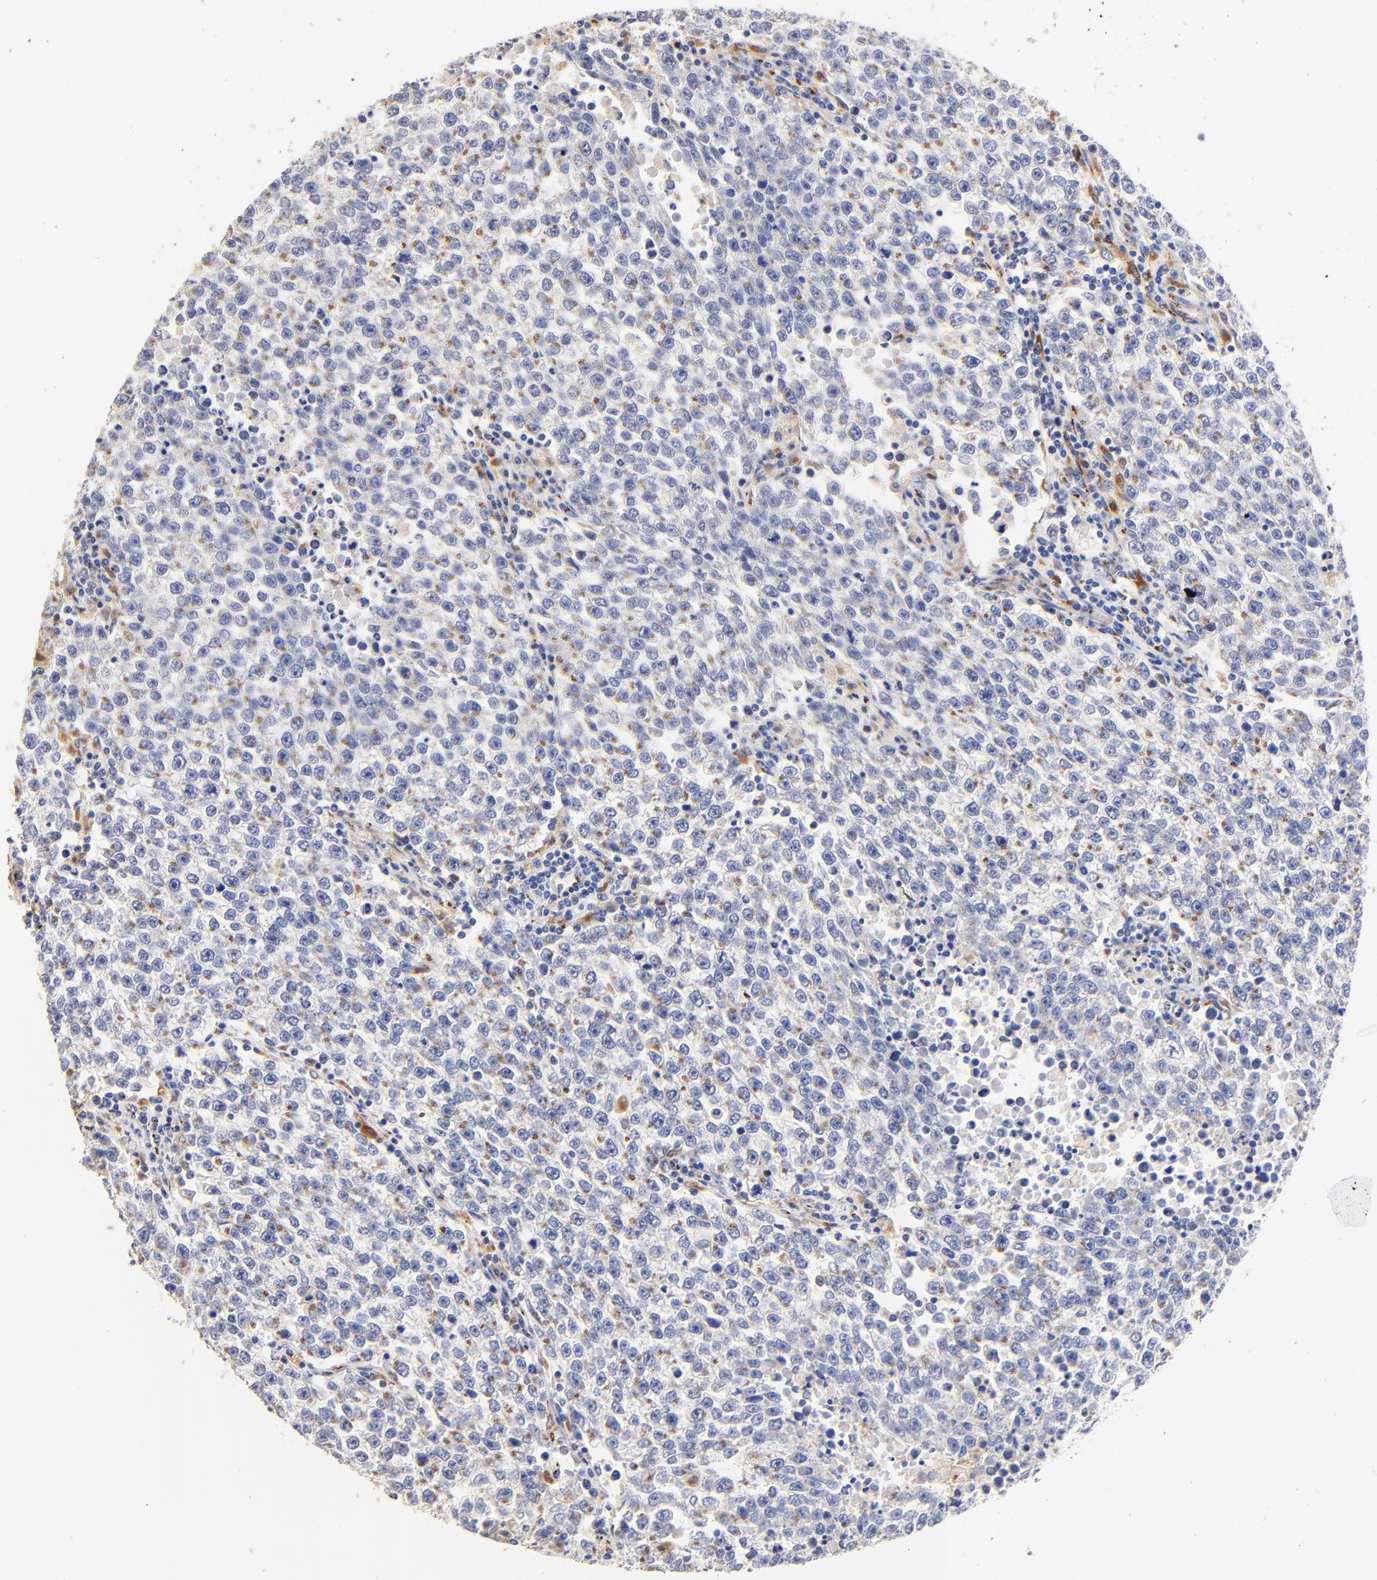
{"staining": {"intensity": "negative", "quantity": "none", "location": "none"}, "tissue": "testis cancer", "cell_type": "Tumor cells", "image_type": "cancer", "snomed": [{"axis": "morphology", "description": "Seminoma, NOS"}, {"axis": "topography", "description": "Testis"}], "caption": "Immunohistochemical staining of testis cancer reveals no significant staining in tumor cells.", "gene": "FMNL3", "patient": {"sex": "male", "age": 36}}